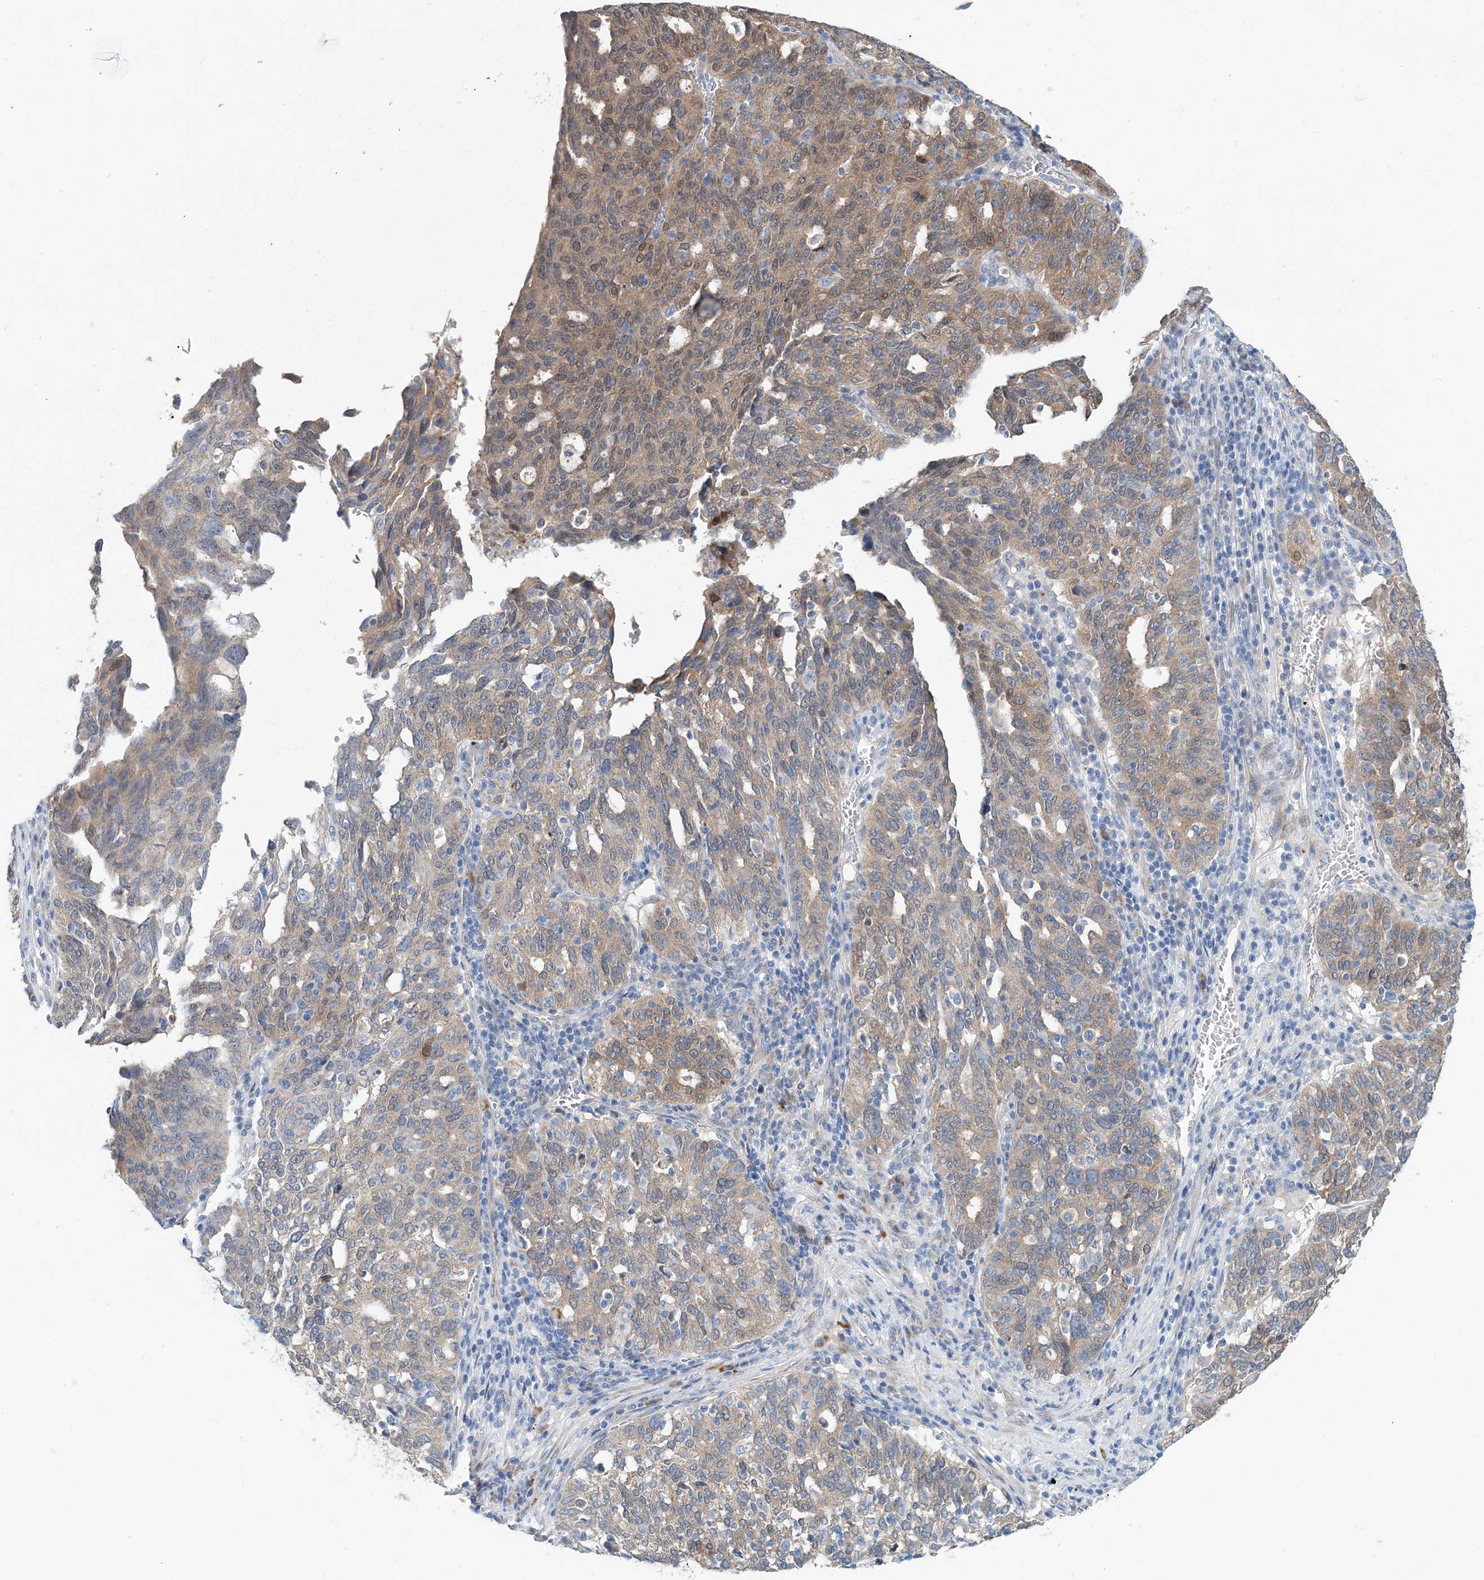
{"staining": {"intensity": "weak", "quantity": ">75%", "location": "cytoplasmic/membranous"}, "tissue": "ovarian cancer", "cell_type": "Tumor cells", "image_type": "cancer", "snomed": [{"axis": "morphology", "description": "Cystadenocarcinoma, serous, NOS"}, {"axis": "topography", "description": "Ovary"}], "caption": "Ovarian serous cystadenocarcinoma stained for a protein (brown) reveals weak cytoplasmic/membranous positive staining in approximately >75% of tumor cells.", "gene": "PFN2", "patient": {"sex": "female", "age": 59}}